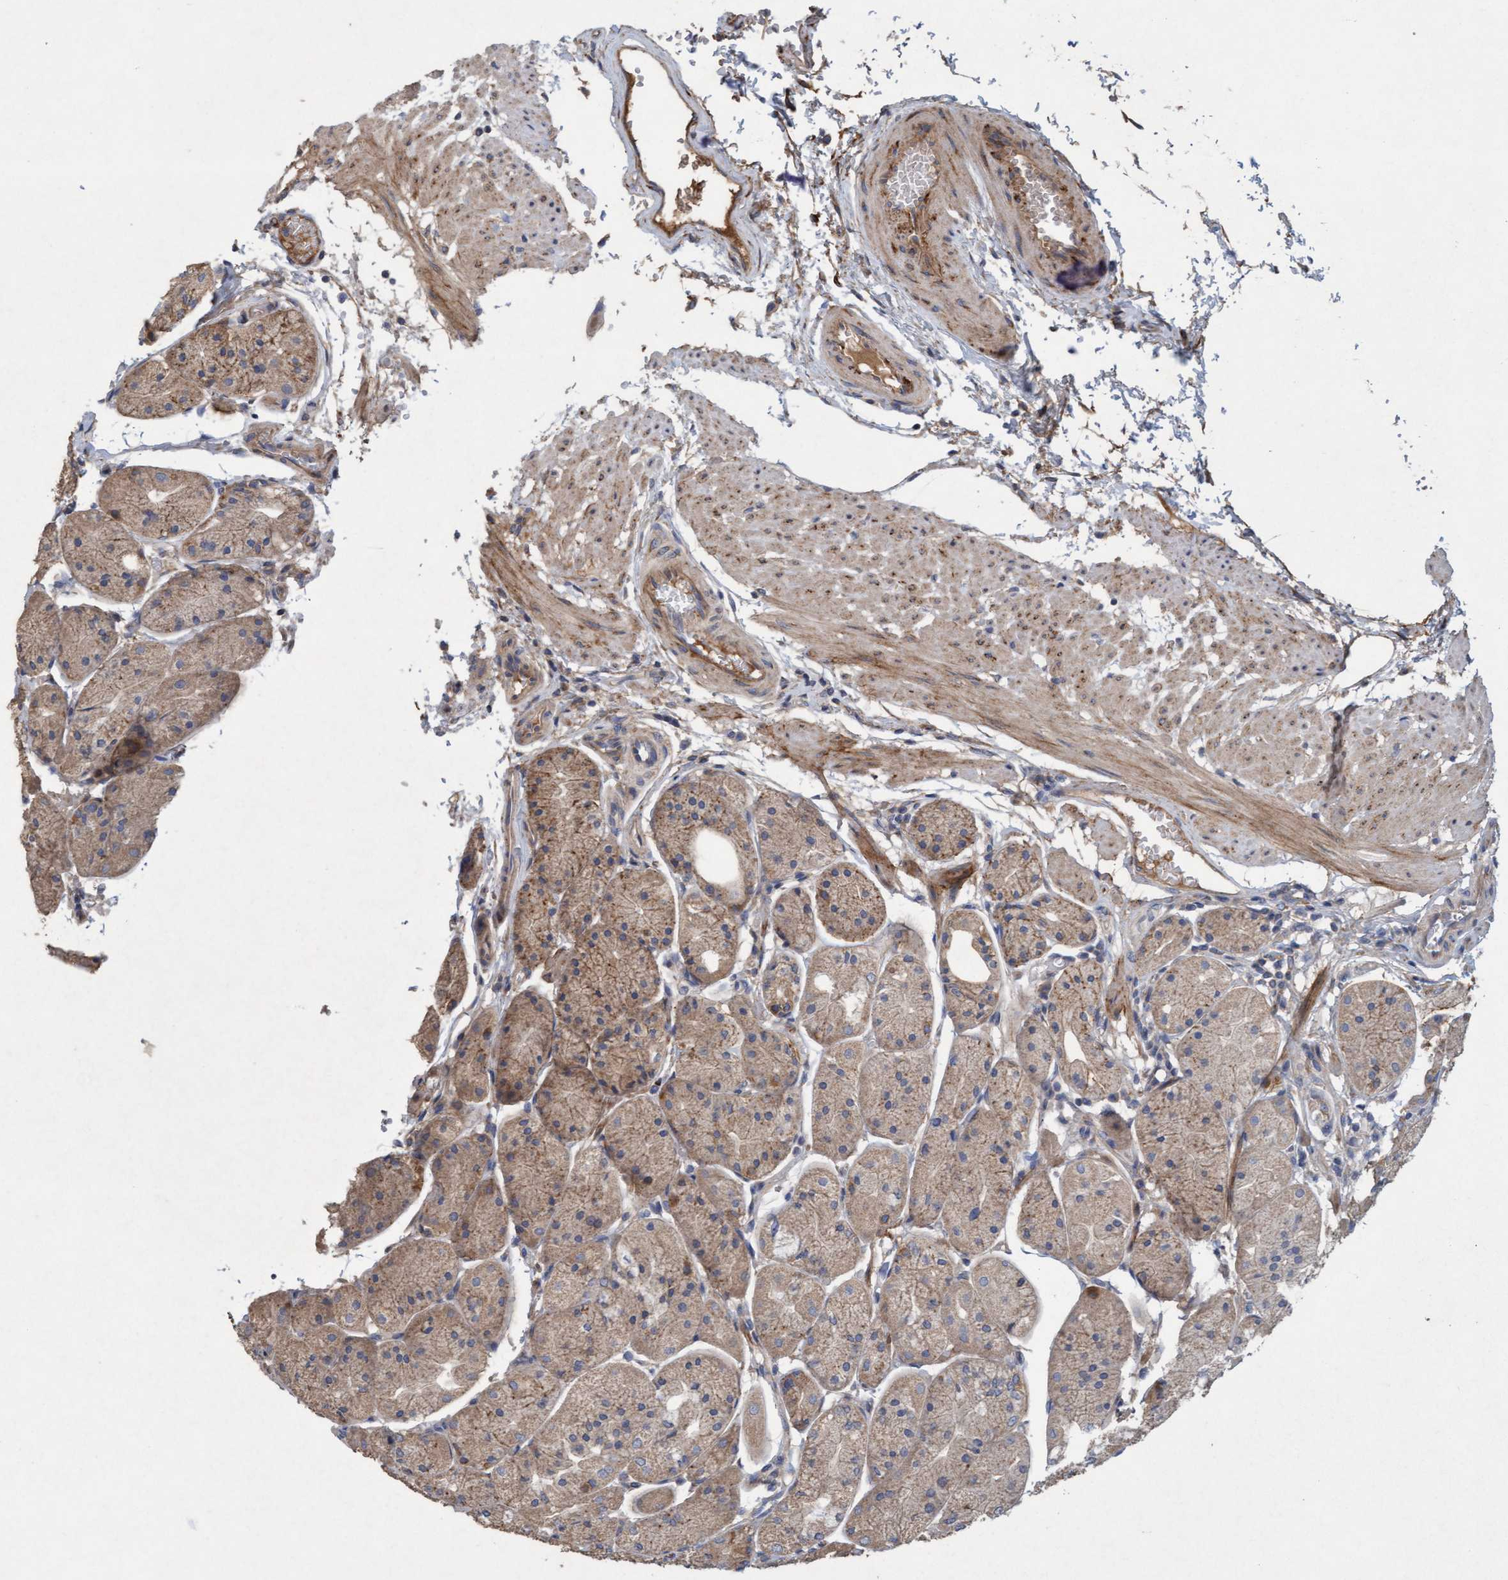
{"staining": {"intensity": "moderate", "quantity": ">75%", "location": "cytoplasmic/membranous"}, "tissue": "stomach", "cell_type": "Glandular cells", "image_type": "normal", "snomed": [{"axis": "morphology", "description": "Normal tissue, NOS"}, {"axis": "topography", "description": "Stomach, upper"}], "caption": "Stomach stained with DAB immunohistochemistry exhibits medium levels of moderate cytoplasmic/membranous staining in about >75% of glandular cells.", "gene": "DDHD2", "patient": {"sex": "male", "age": 72}}